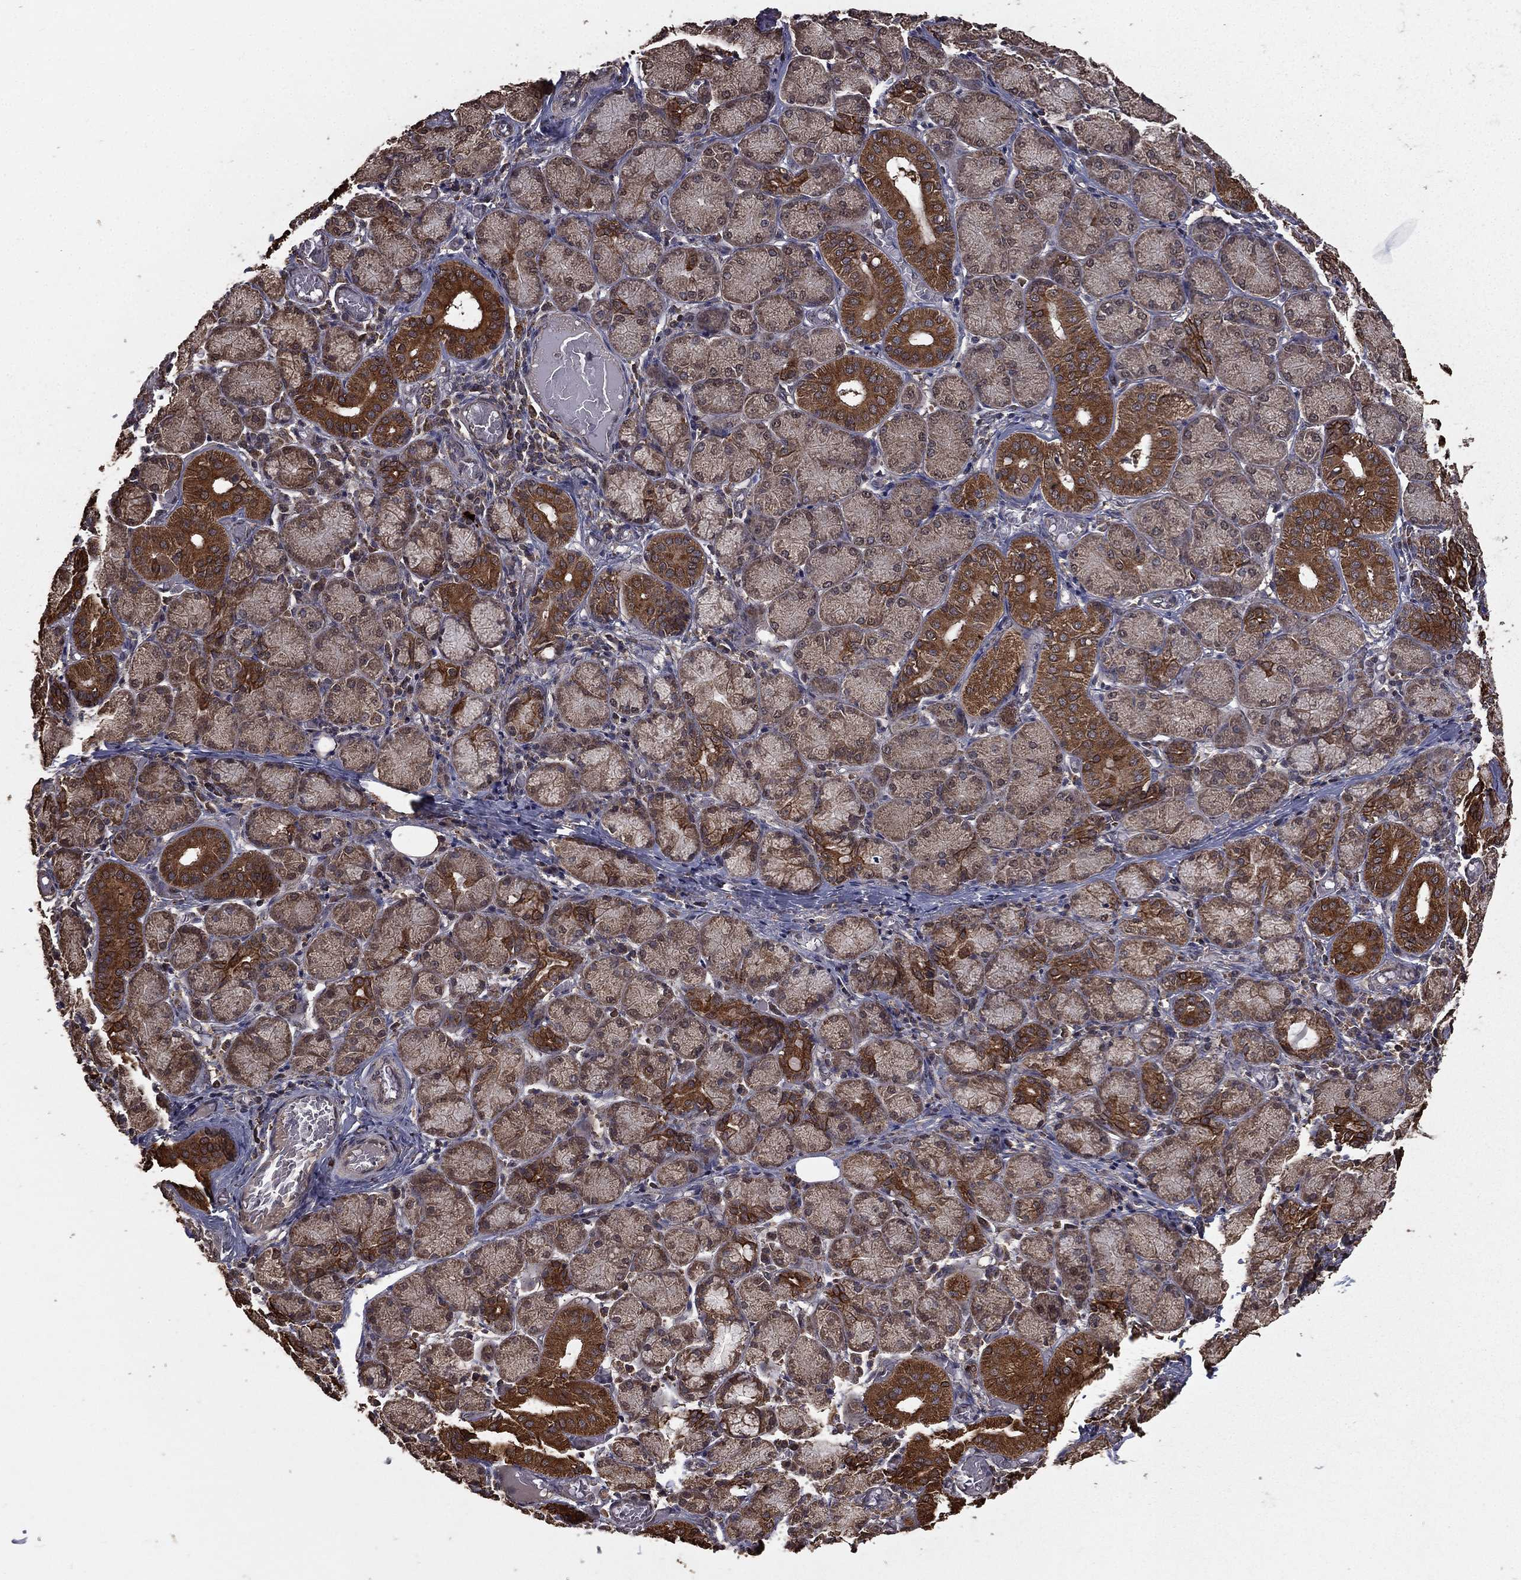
{"staining": {"intensity": "strong", "quantity": "25%-75%", "location": "cytoplasmic/membranous"}, "tissue": "salivary gland", "cell_type": "Glandular cells", "image_type": "normal", "snomed": [{"axis": "morphology", "description": "Normal tissue, NOS"}, {"axis": "topography", "description": "Salivary gland"}, {"axis": "topography", "description": "Peripheral nerve tissue"}], "caption": "DAB (3,3'-diaminobenzidine) immunohistochemical staining of benign human salivary gland exhibits strong cytoplasmic/membranous protein staining in approximately 25%-75% of glandular cells. (brown staining indicates protein expression, while blue staining denotes nuclei).", "gene": "BIRC6", "patient": {"sex": "female", "age": 24}}